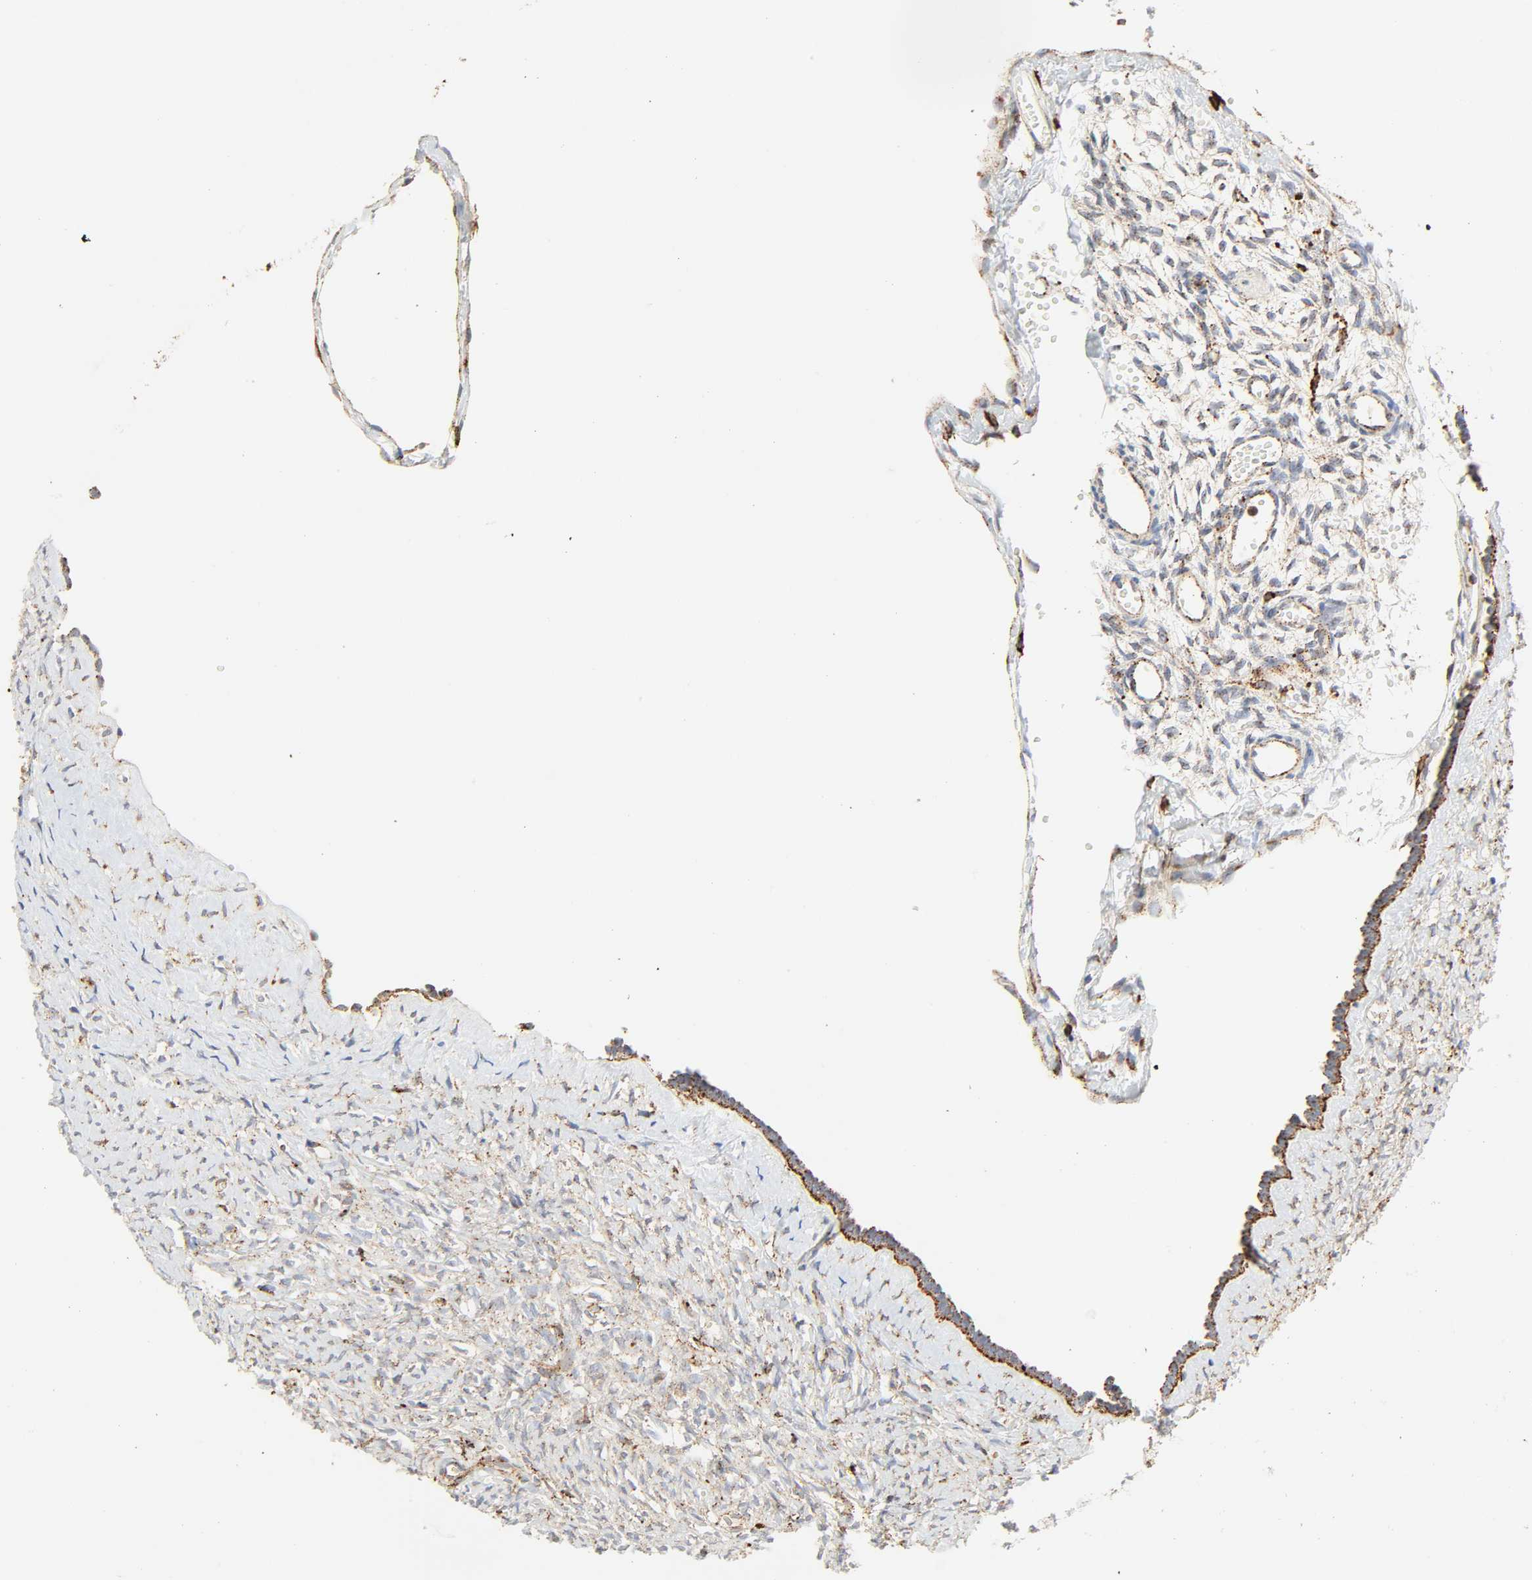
{"staining": {"intensity": "weak", "quantity": "25%-75%", "location": "cytoplasmic/membranous"}, "tissue": "ovary", "cell_type": "Ovarian stroma cells", "image_type": "normal", "snomed": [{"axis": "morphology", "description": "Normal tissue, NOS"}, {"axis": "topography", "description": "Ovary"}], "caption": "Immunohistochemistry histopathology image of normal human ovary stained for a protein (brown), which displays low levels of weak cytoplasmic/membranous expression in about 25%-75% of ovarian stroma cells.", "gene": "PSAP", "patient": {"sex": "female", "age": 35}}